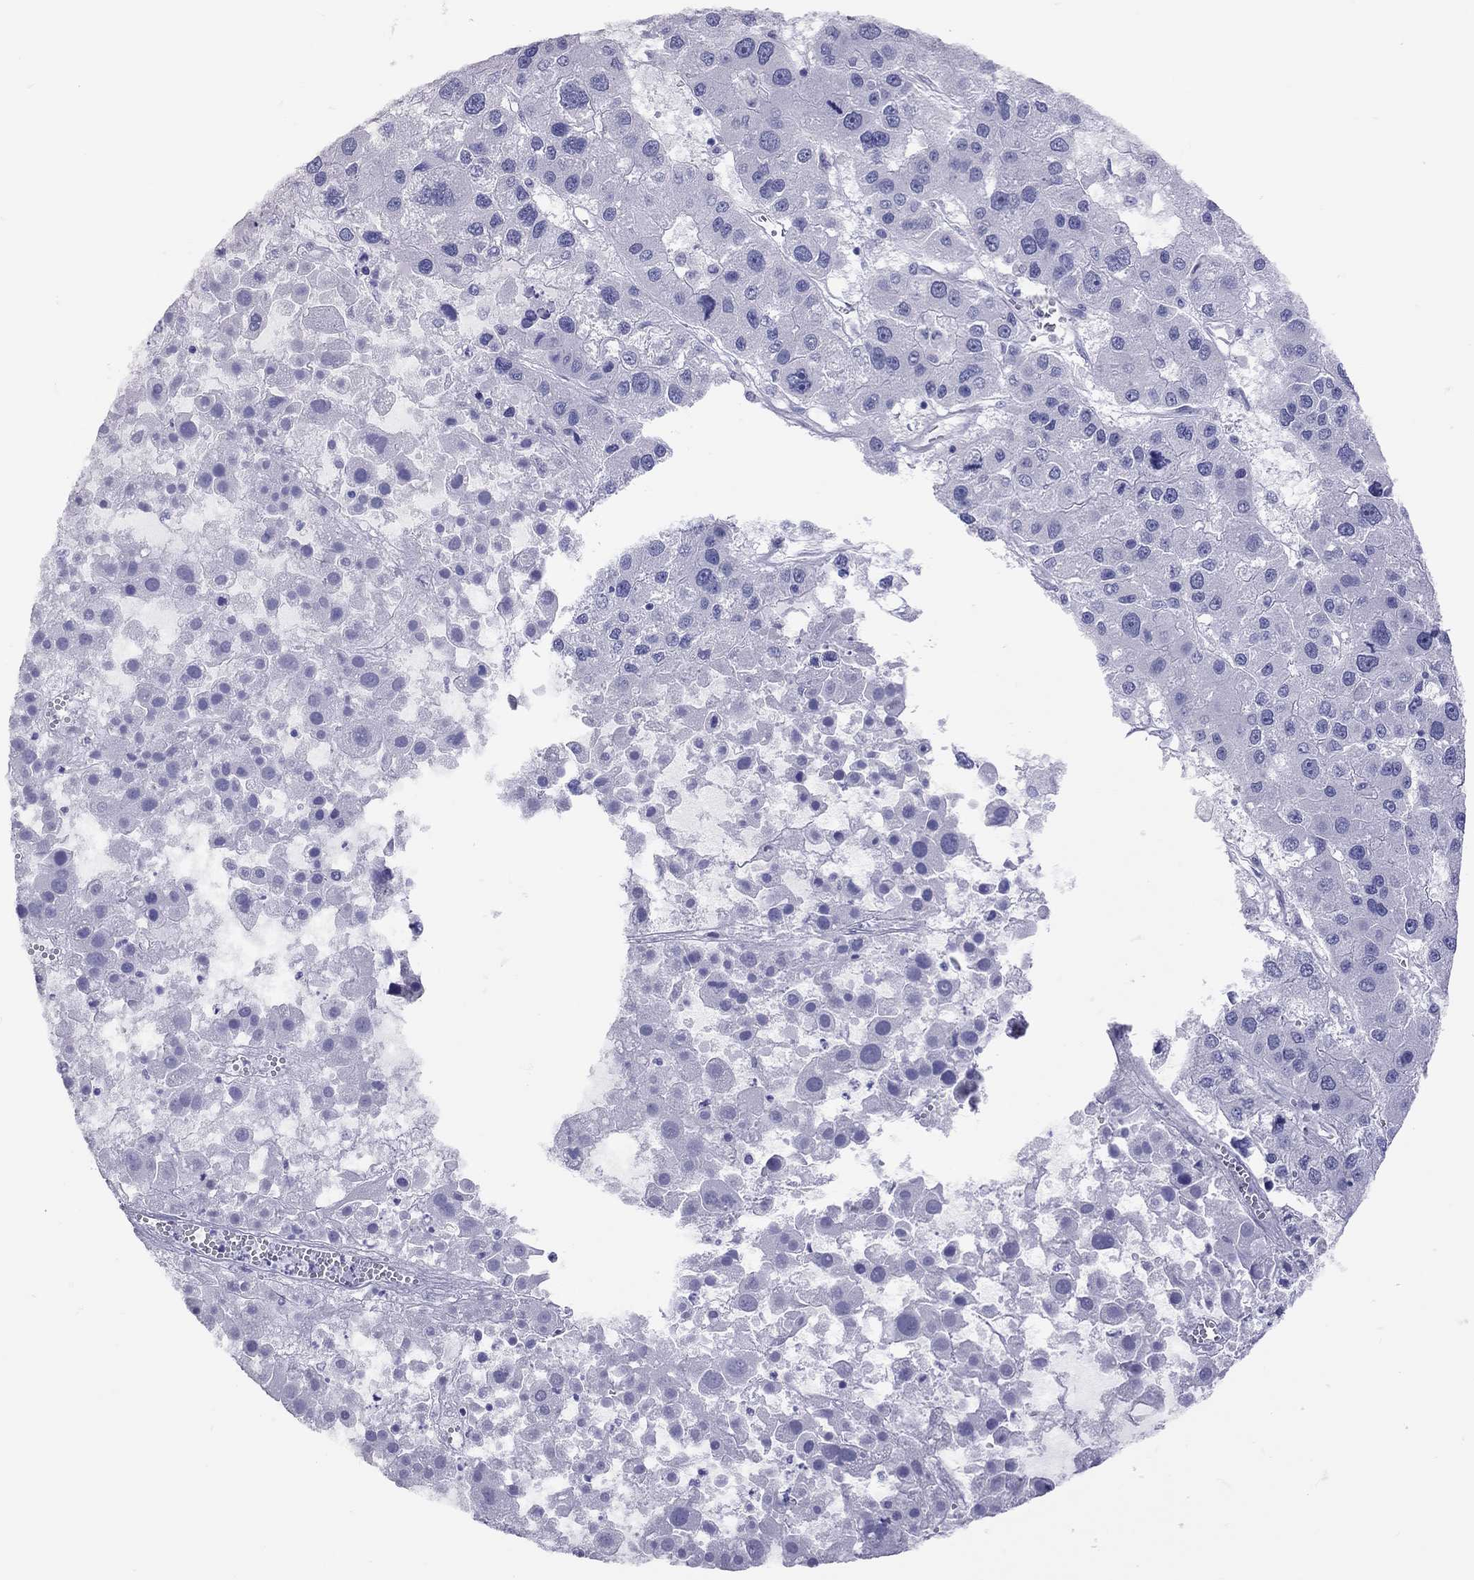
{"staining": {"intensity": "negative", "quantity": "none", "location": "none"}, "tissue": "liver cancer", "cell_type": "Tumor cells", "image_type": "cancer", "snomed": [{"axis": "morphology", "description": "Carcinoma, Hepatocellular, NOS"}, {"axis": "topography", "description": "Liver"}], "caption": "Immunohistochemistry (IHC) of human liver cancer (hepatocellular carcinoma) shows no staining in tumor cells. (DAB (3,3'-diaminobenzidine) immunohistochemistry (IHC) visualized using brightfield microscopy, high magnification).", "gene": "STAG3", "patient": {"sex": "male", "age": 73}}